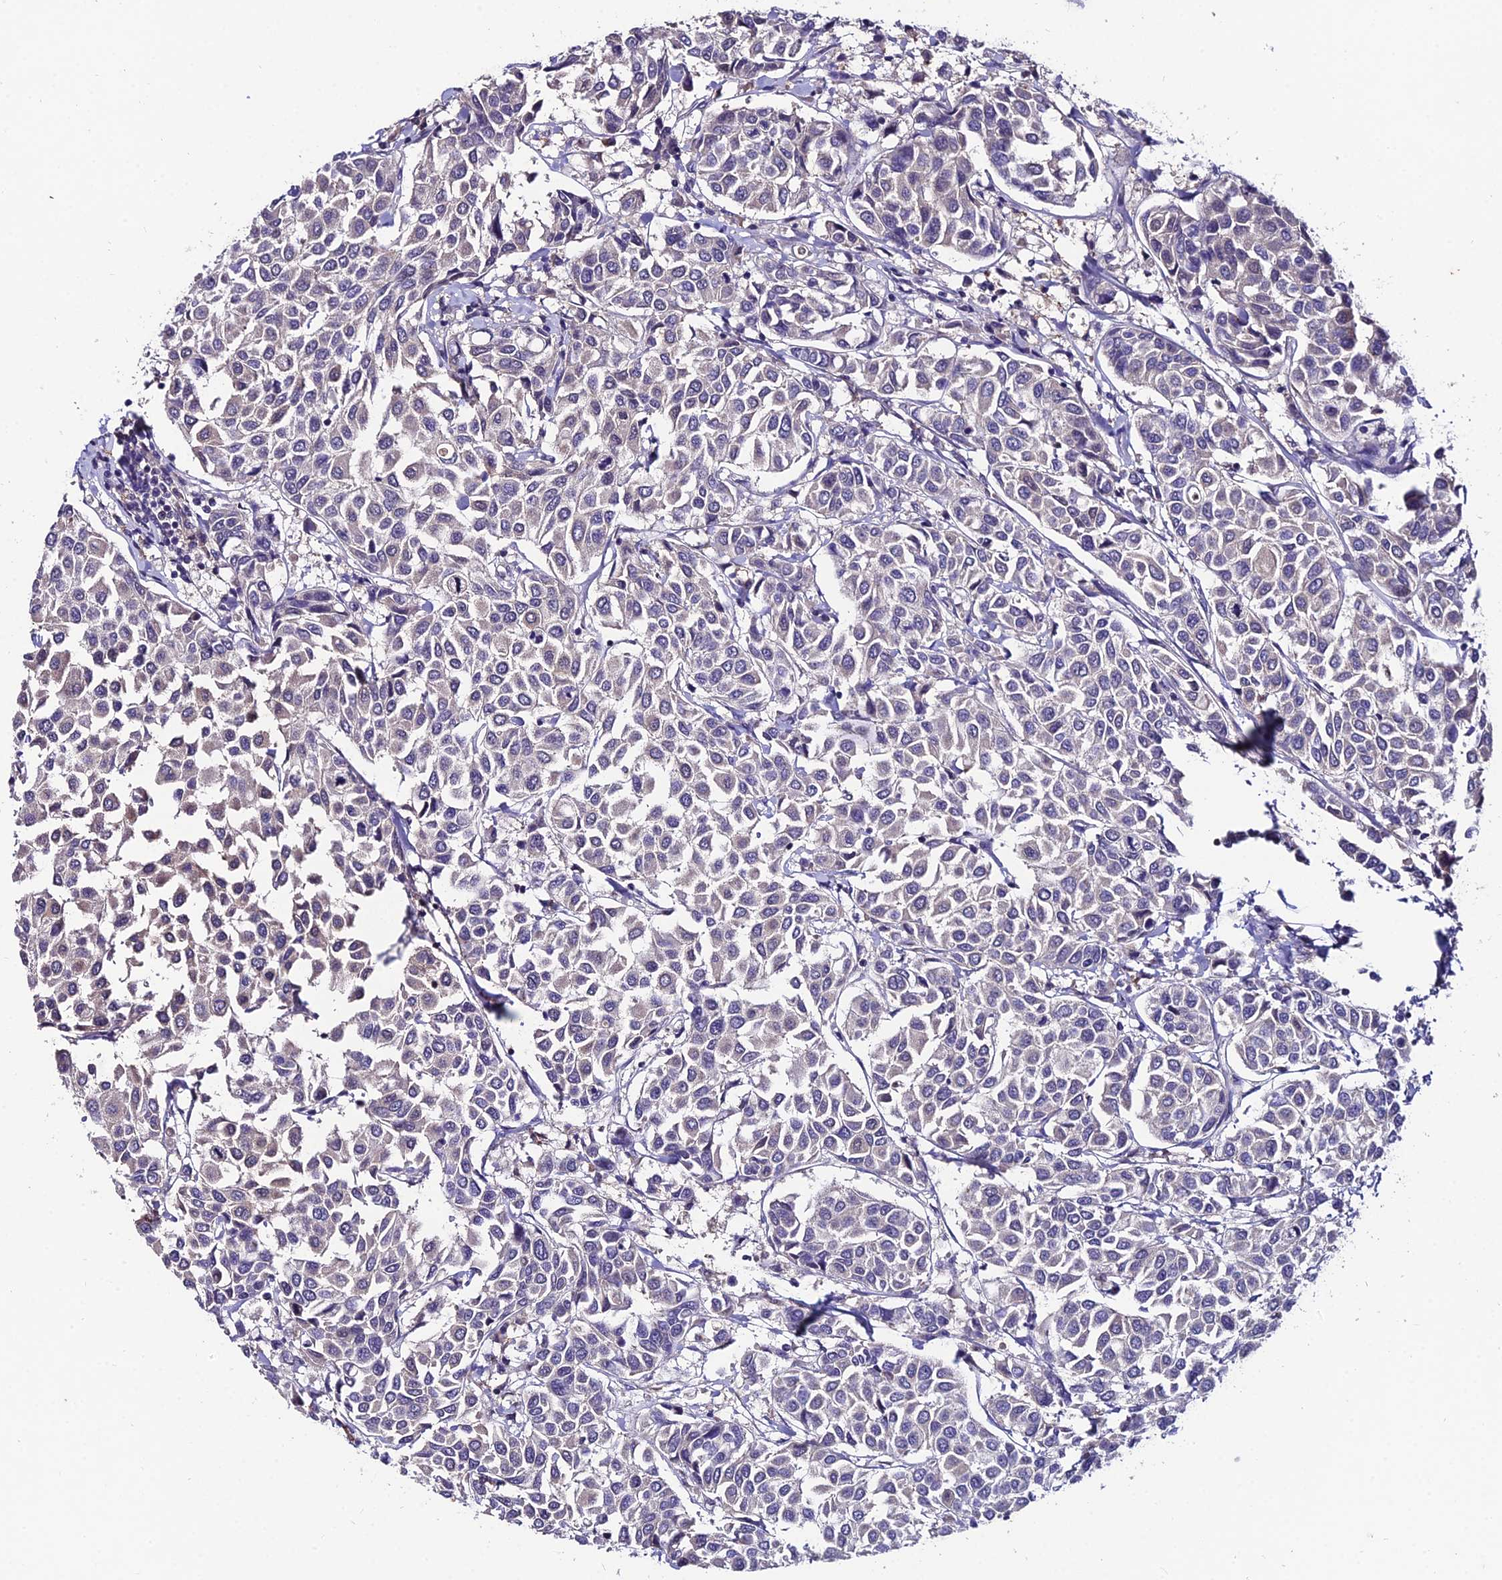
{"staining": {"intensity": "negative", "quantity": "none", "location": "none"}, "tissue": "breast cancer", "cell_type": "Tumor cells", "image_type": "cancer", "snomed": [{"axis": "morphology", "description": "Duct carcinoma"}, {"axis": "topography", "description": "Breast"}], "caption": "Protein analysis of infiltrating ductal carcinoma (breast) exhibits no significant expression in tumor cells. (DAB (3,3'-diaminobenzidine) immunohistochemistry visualized using brightfield microscopy, high magnification).", "gene": "LGALS7", "patient": {"sex": "female", "age": 55}}